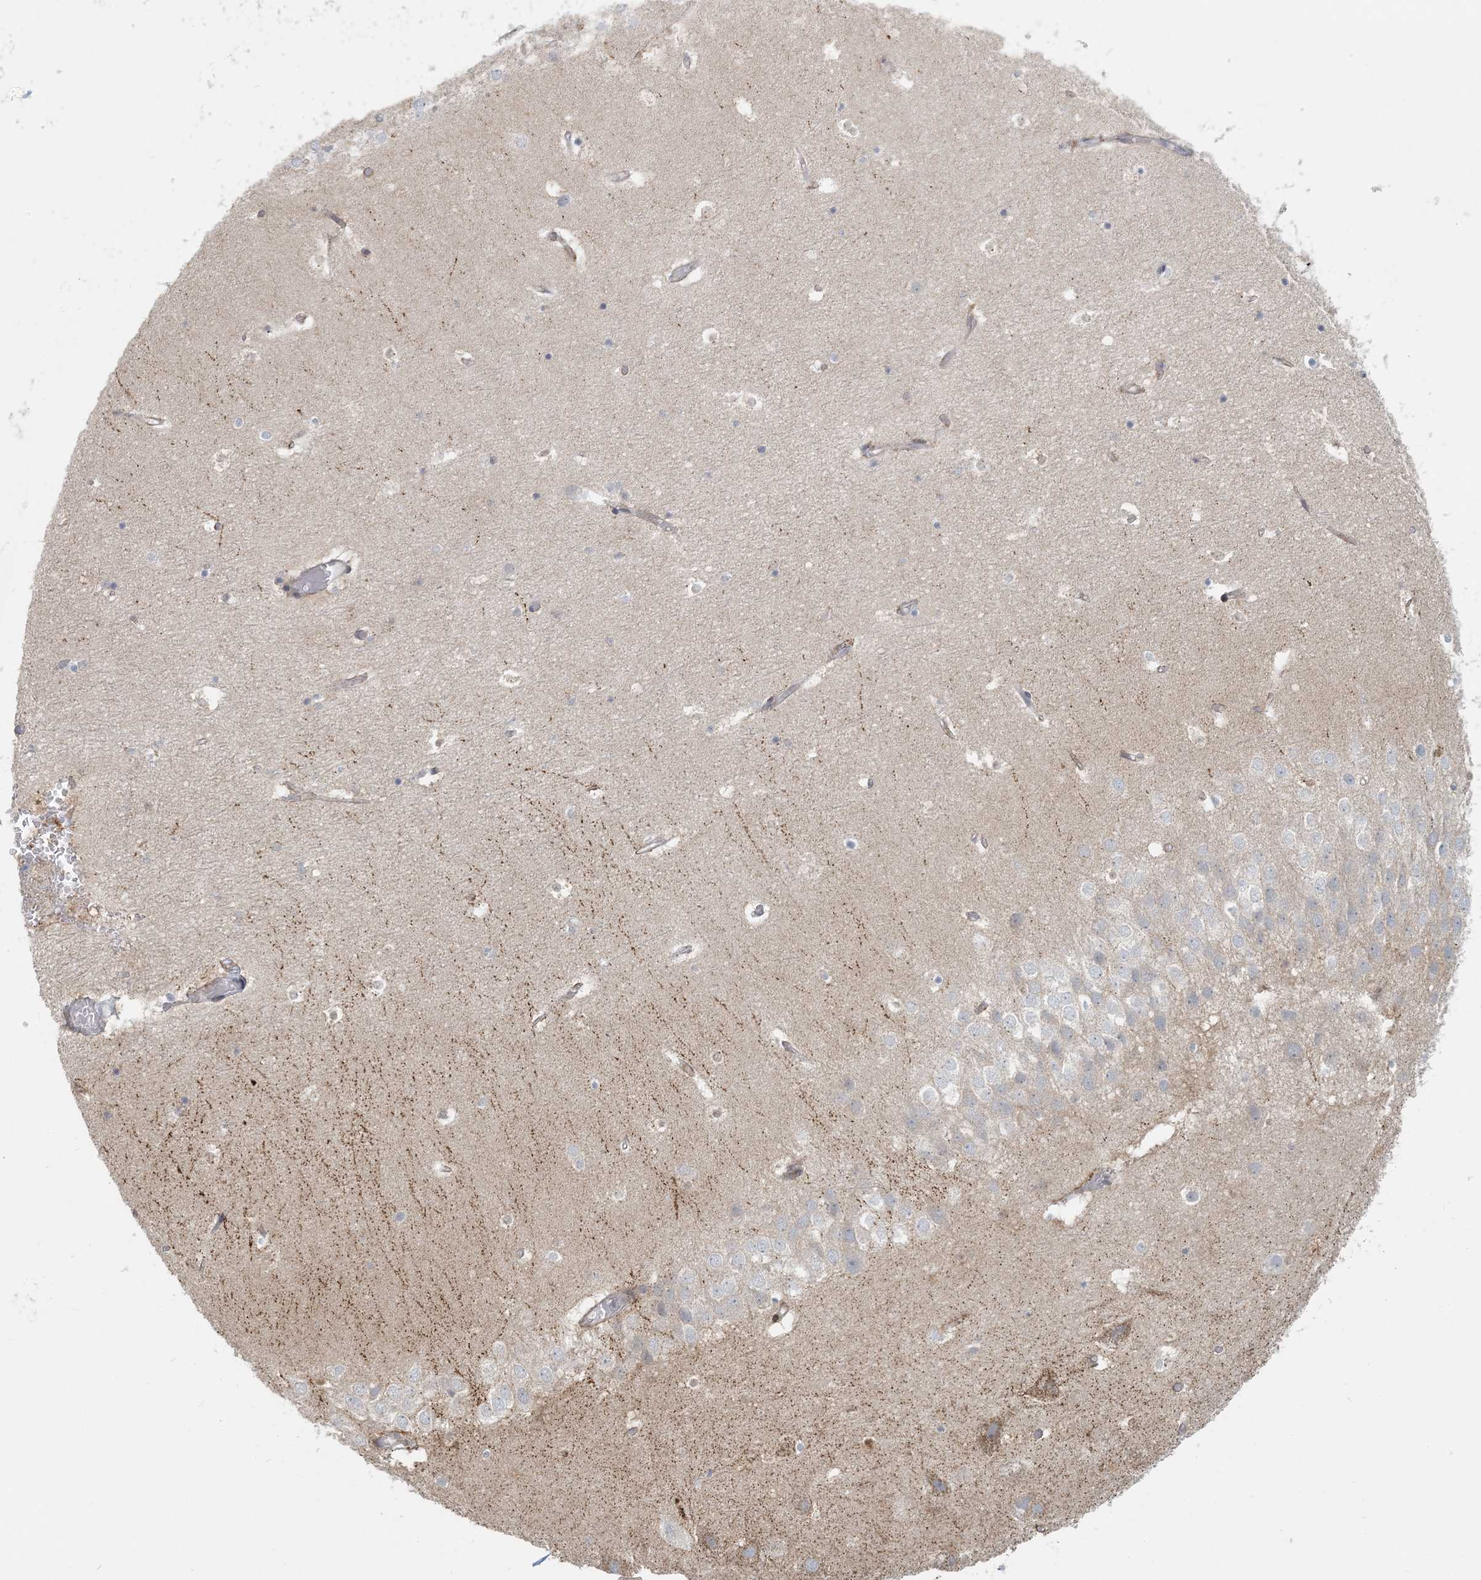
{"staining": {"intensity": "negative", "quantity": "none", "location": "none"}, "tissue": "hippocampus", "cell_type": "Glial cells", "image_type": "normal", "snomed": [{"axis": "morphology", "description": "Normal tissue, NOS"}, {"axis": "topography", "description": "Hippocampus"}], "caption": "This is a histopathology image of immunohistochemistry (IHC) staining of normal hippocampus, which shows no positivity in glial cells. Nuclei are stained in blue.", "gene": "BCORL1", "patient": {"sex": "female", "age": 52}}